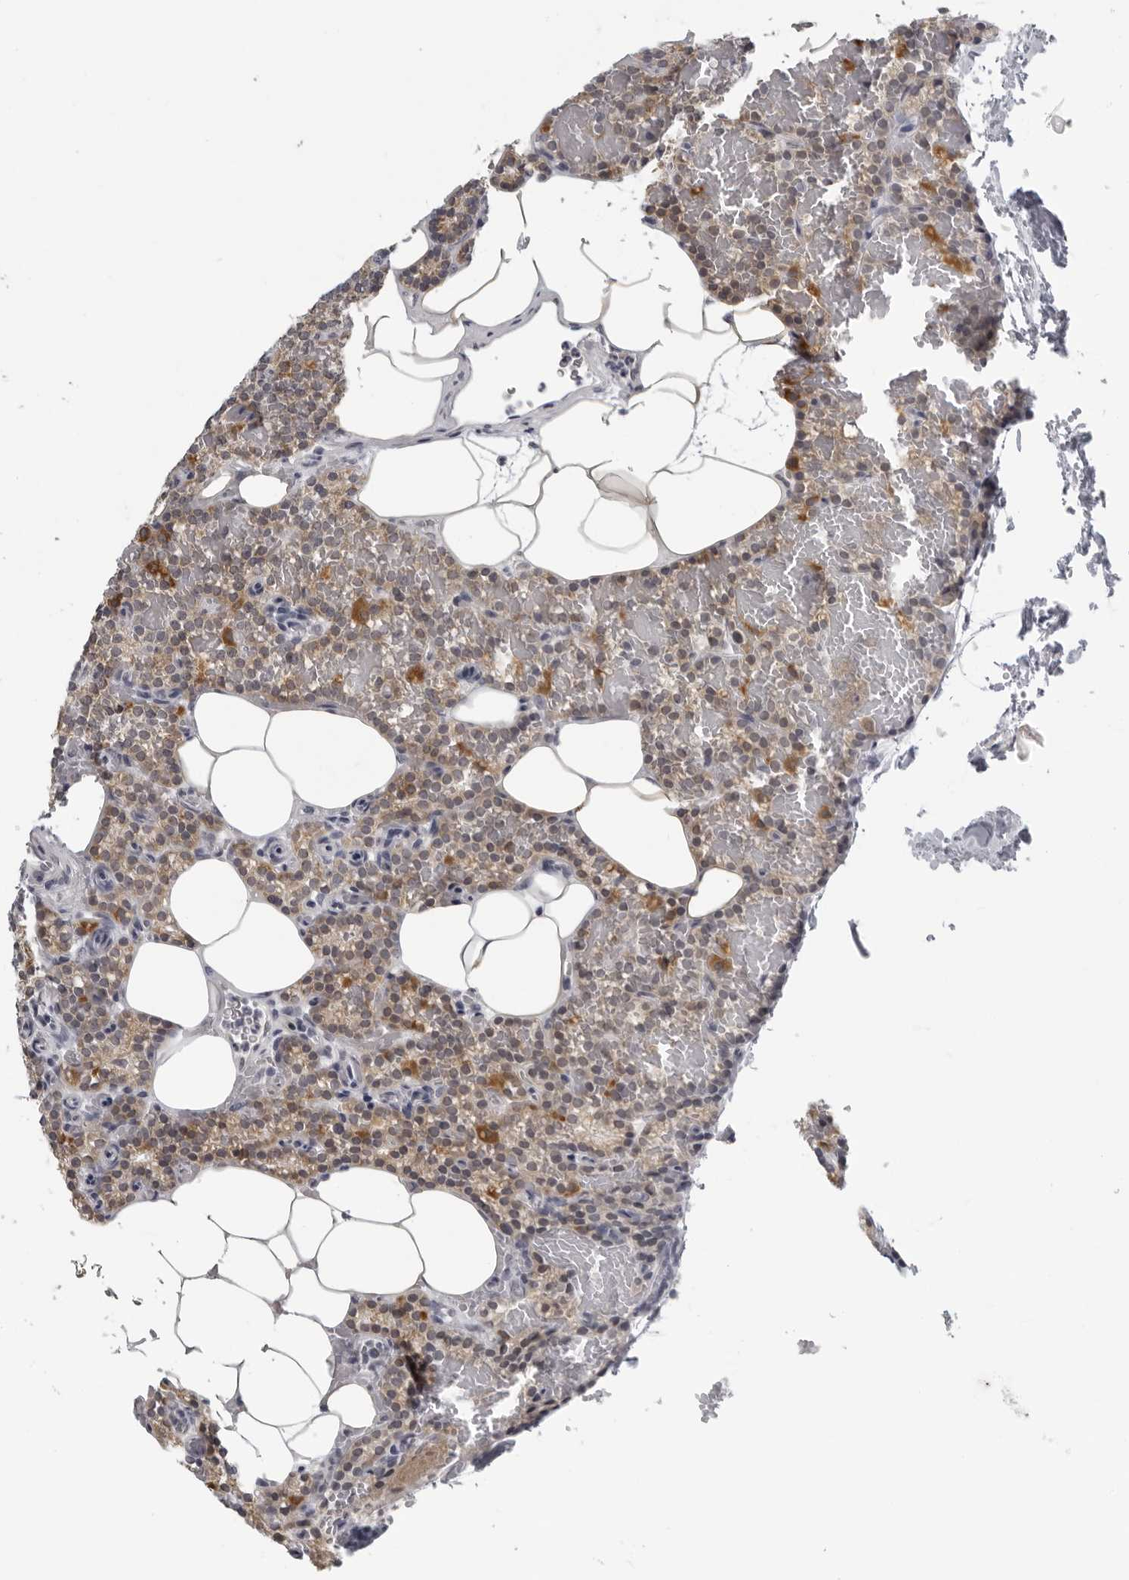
{"staining": {"intensity": "moderate", "quantity": "25%-75%", "location": "cytoplasmic/membranous"}, "tissue": "parathyroid gland", "cell_type": "Glandular cells", "image_type": "normal", "snomed": [{"axis": "morphology", "description": "Normal tissue, NOS"}, {"axis": "topography", "description": "Parathyroid gland"}], "caption": "Protein expression analysis of normal human parathyroid gland reveals moderate cytoplasmic/membranous positivity in approximately 25%-75% of glandular cells.", "gene": "OPLAH", "patient": {"sex": "male", "age": 58}}